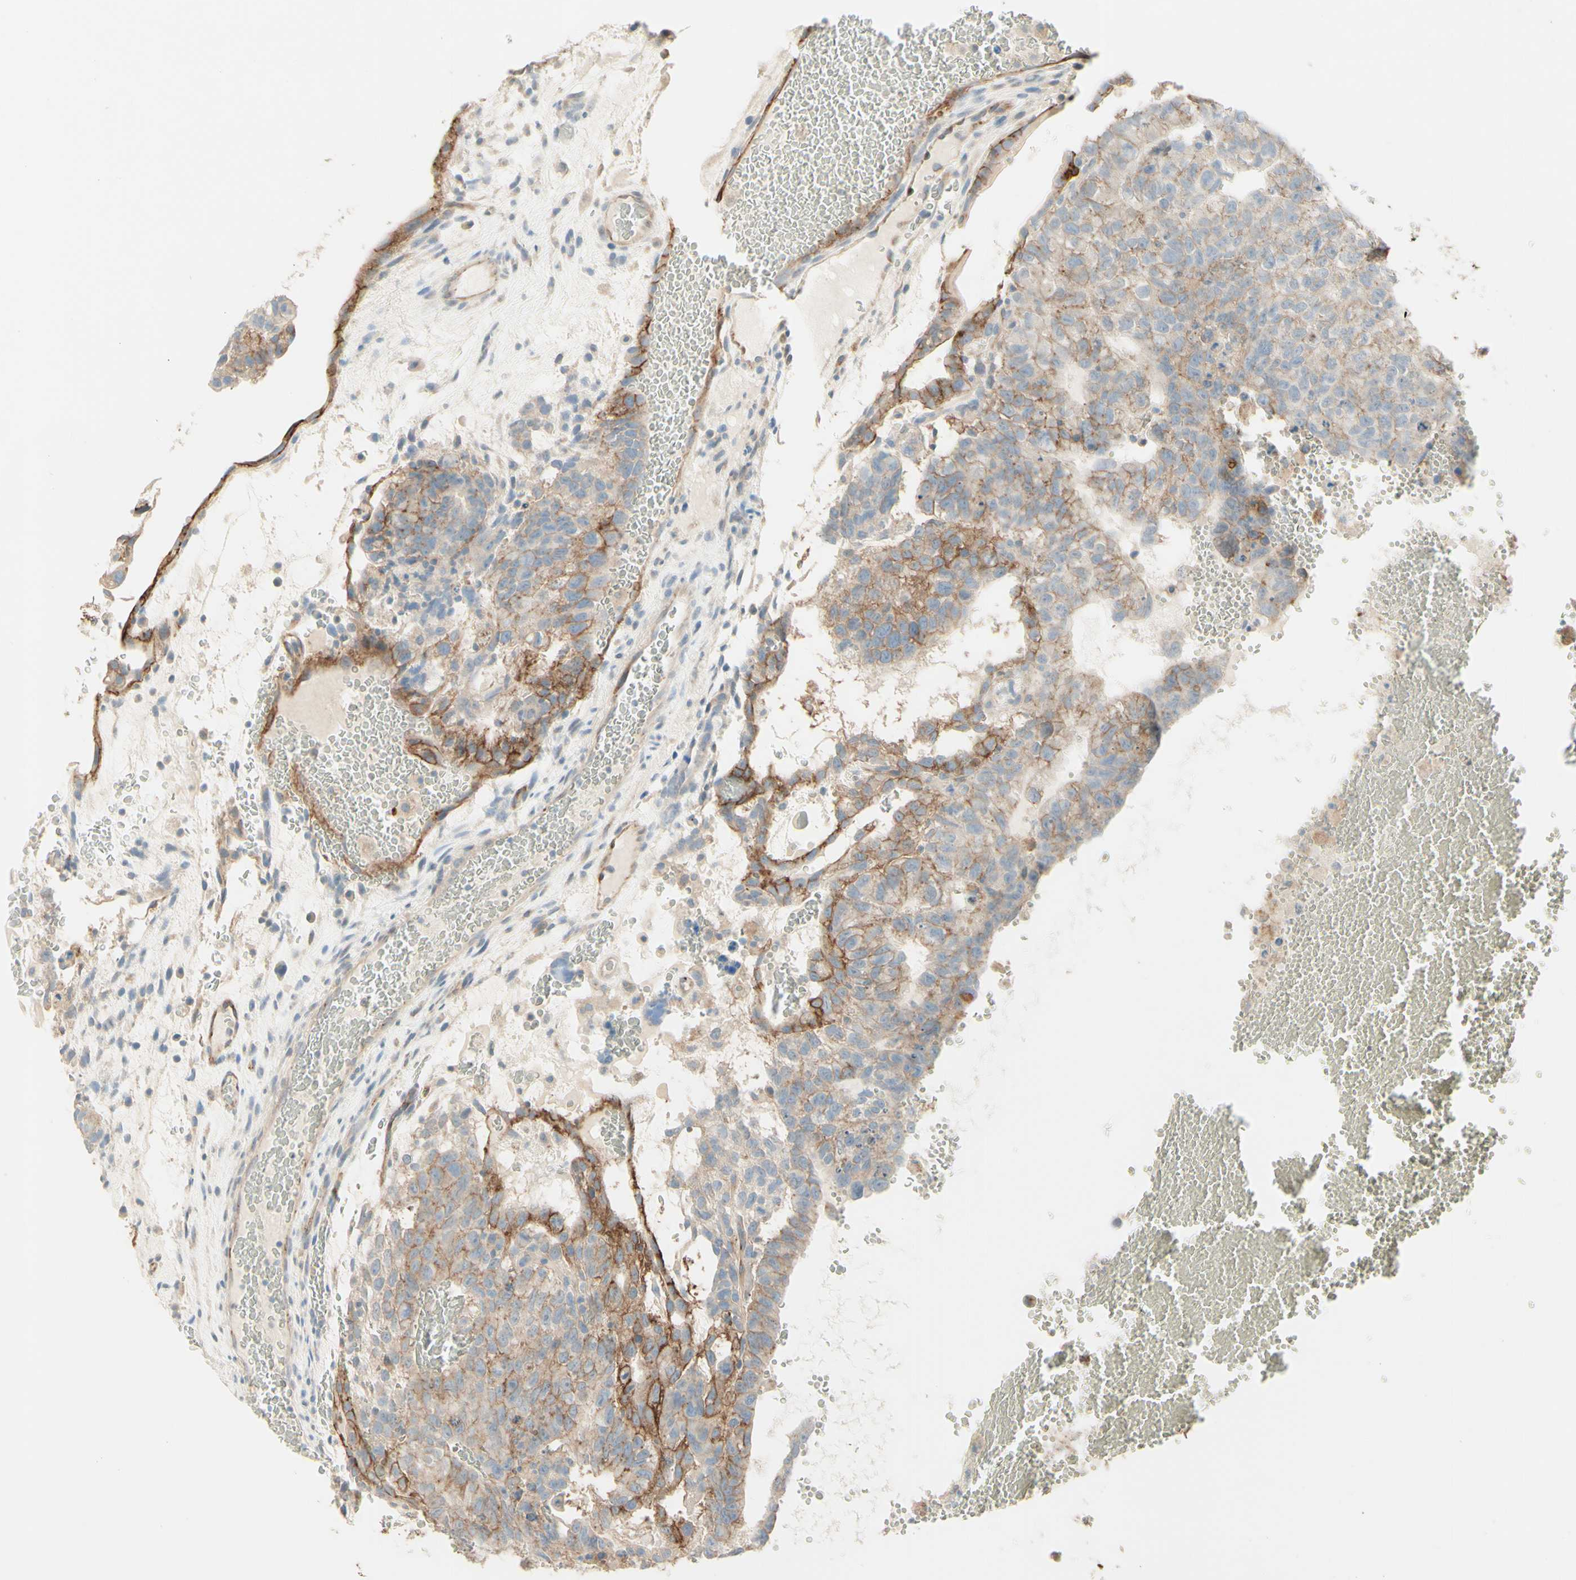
{"staining": {"intensity": "moderate", "quantity": "25%-75%", "location": "cytoplasmic/membranous"}, "tissue": "testis cancer", "cell_type": "Tumor cells", "image_type": "cancer", "snomed": [{"axis": "morphology", "description": "Seminoma, NOS"}, {"axis": "morphology", "description": "Carcinoma, Embryonal, NOS"}, {"axis": "topography", "description": "Testis"}], "caption": "Immunohistochemistry (IHC) staining of testis cancer, which displays medium levels of moderate cytoplasmic/membranous positivity in about 25%-75% of tumor cells indicating moderate cytoplasmic/membranous protein expression. The staining was performed using DAB (brown) for protein detection and nuclei were counterstained in hematoxylin (blue).", "gene": "RNF149", "patient": {"sex": "male", "age": 52}}